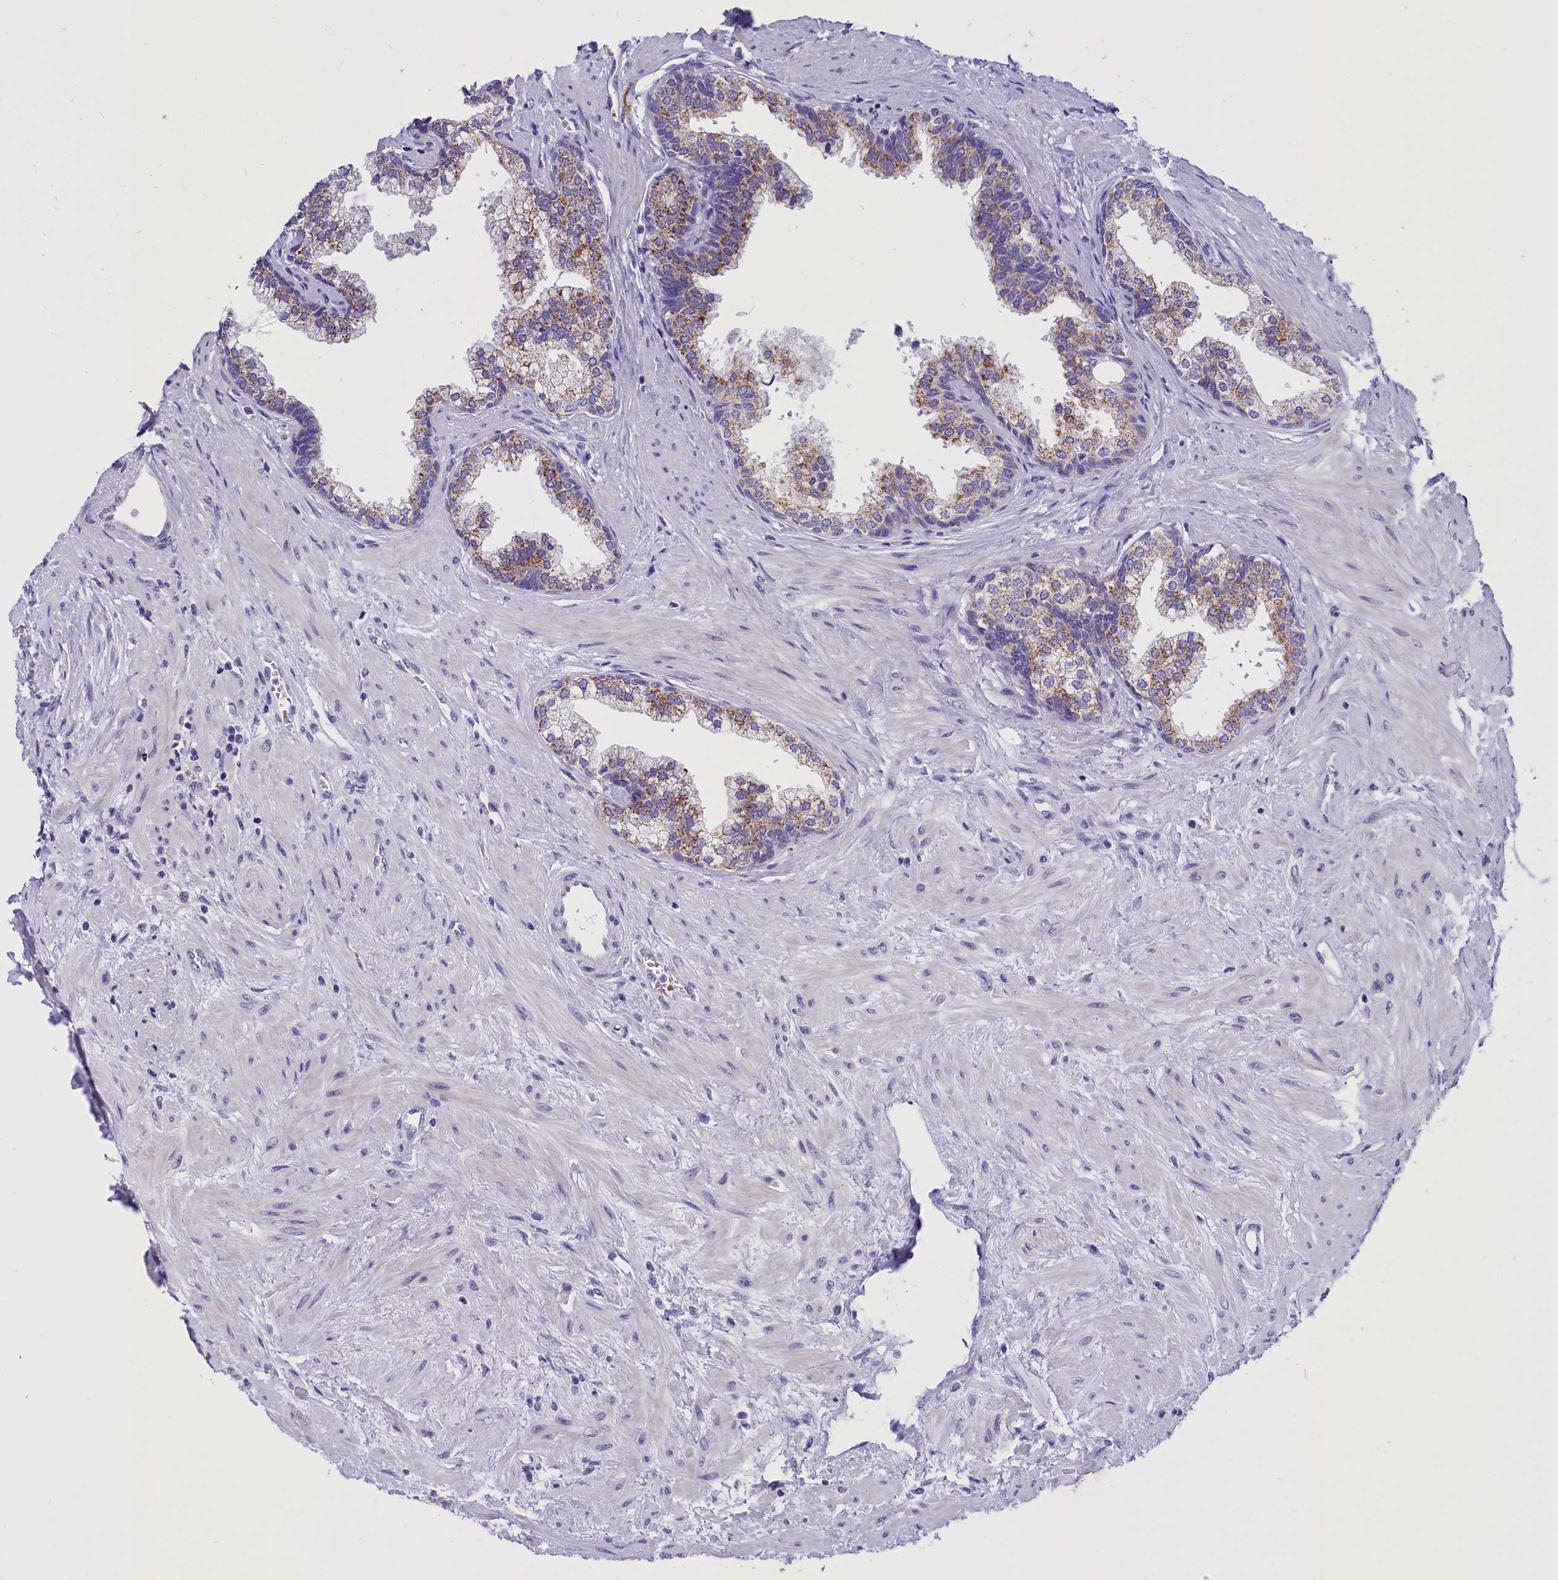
{"staining": {"intensity": "strong", "quantity": "25%-75%", "location": "cytoplasmic/membranous"}, "tissue": "prostate", "cell_type": "Glandular cells", "image_type": "normal", "snomed": [{"axis": "morphology", "description": "Normal tissue, NOS"}, {"axis": "topography", "description": "Prostate"}], "caption": "Protein positivity by IHC shows strong cytoplasmic/membranous staining in approximately 25%-75% of glandular cells in benign prostate. (brown staining indicates protein expression, while blue staining denotes nuclei).", "gene": "ABAT", "patient": {"sex": "male", "age": 57}}